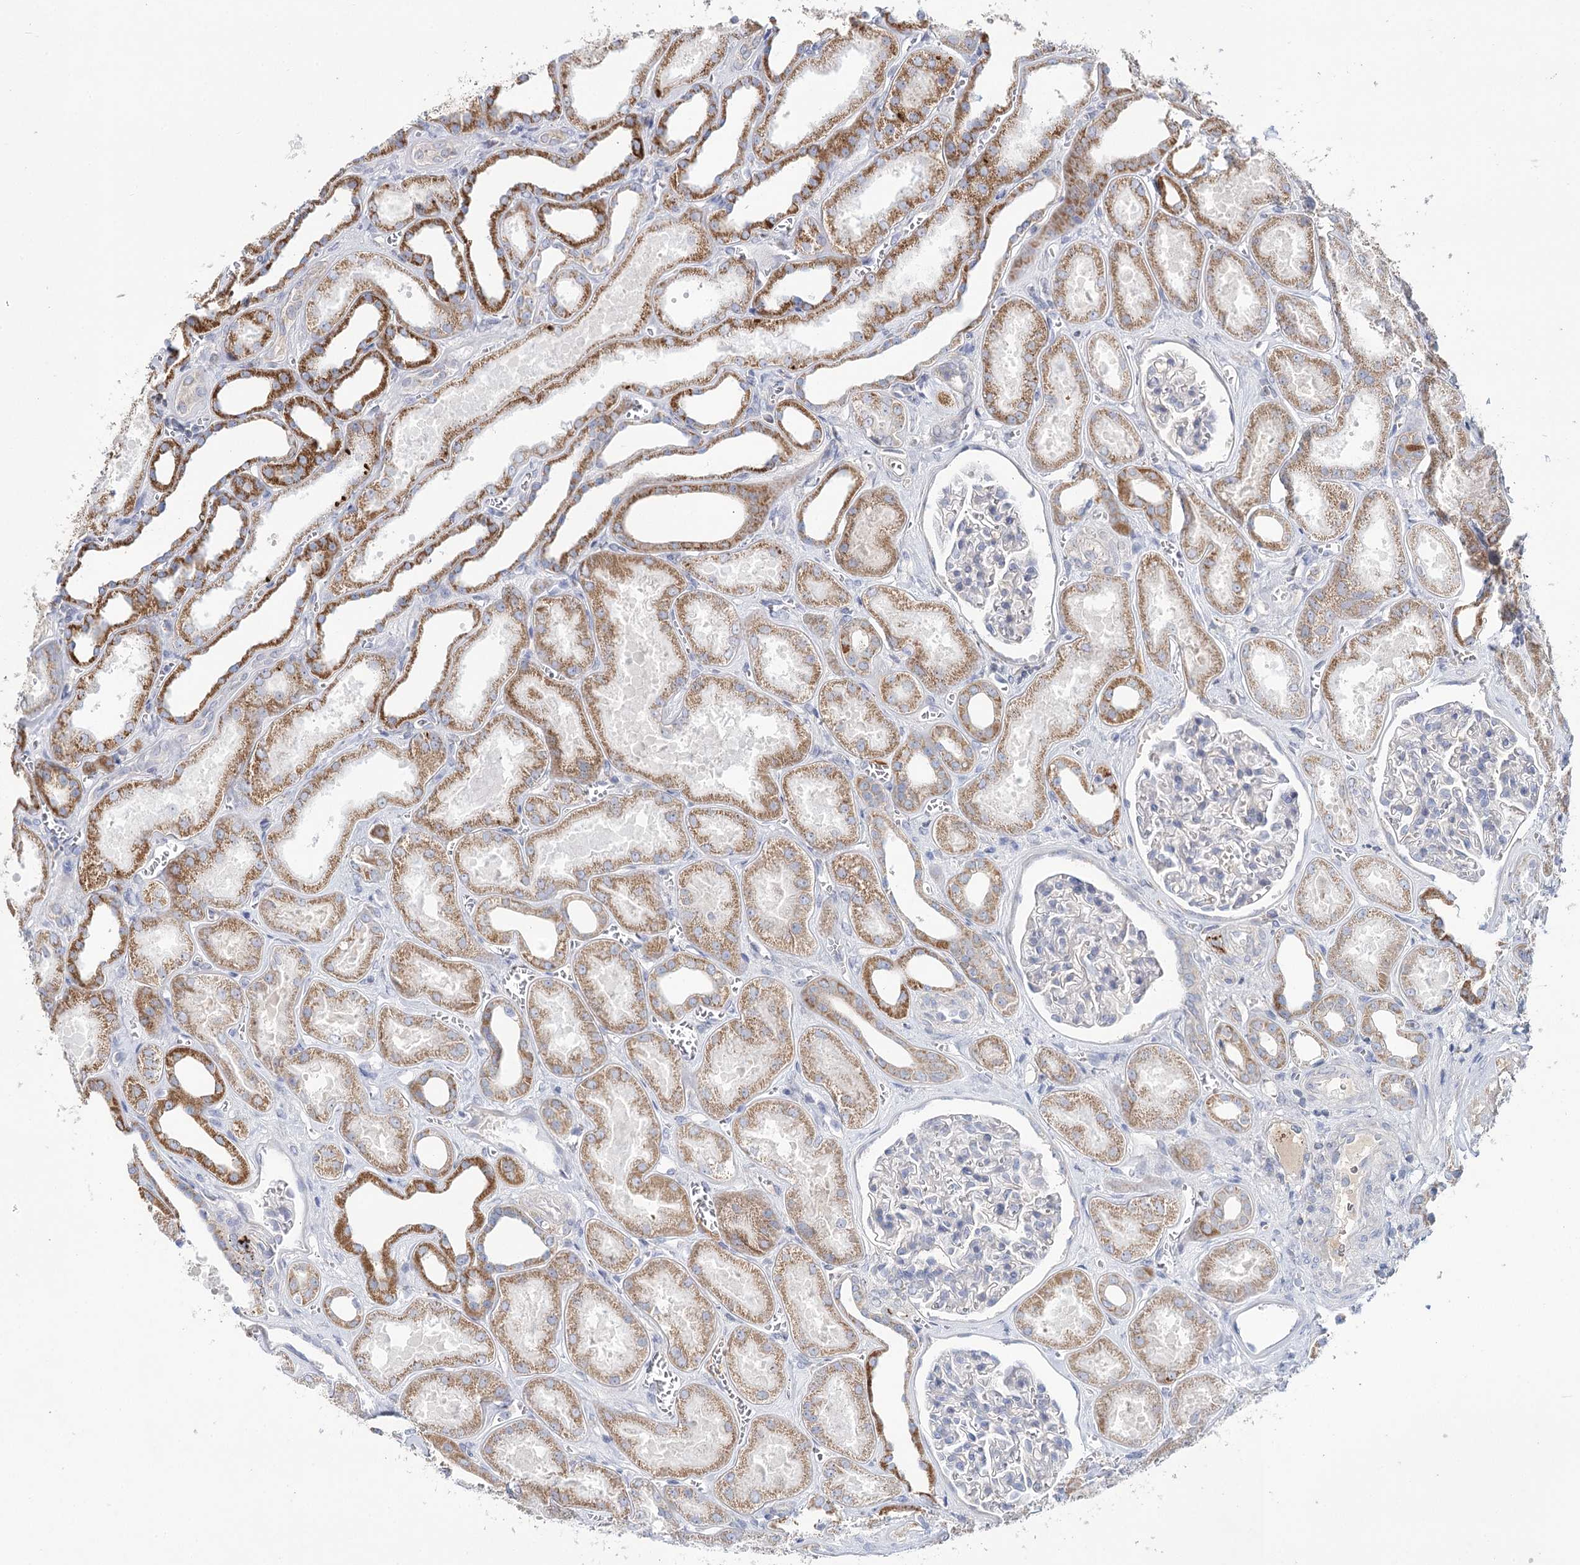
{"staining": {"intensity": "negative", "quantity": "none", "location": "none"}, "tissue": "kidney", "cell_type": "Cells in glomeruli", "image_type": "normal", "snomed": [{"axis": "morphology", "description": "Normal tissue, NOS"}, {"axis": "morphology", "description": "Adenocarcinoma, NOS"}, {"axis": "topography", "description": "Kidney"}], "caption": "Cells in glomeruli are negative for brown protein staining in benign kidney. (DAB immunohistochemistry with hematoxylin counter stain).", "gene": "ARHGAP44", "patient": {"sex": "female", "age": 68}}